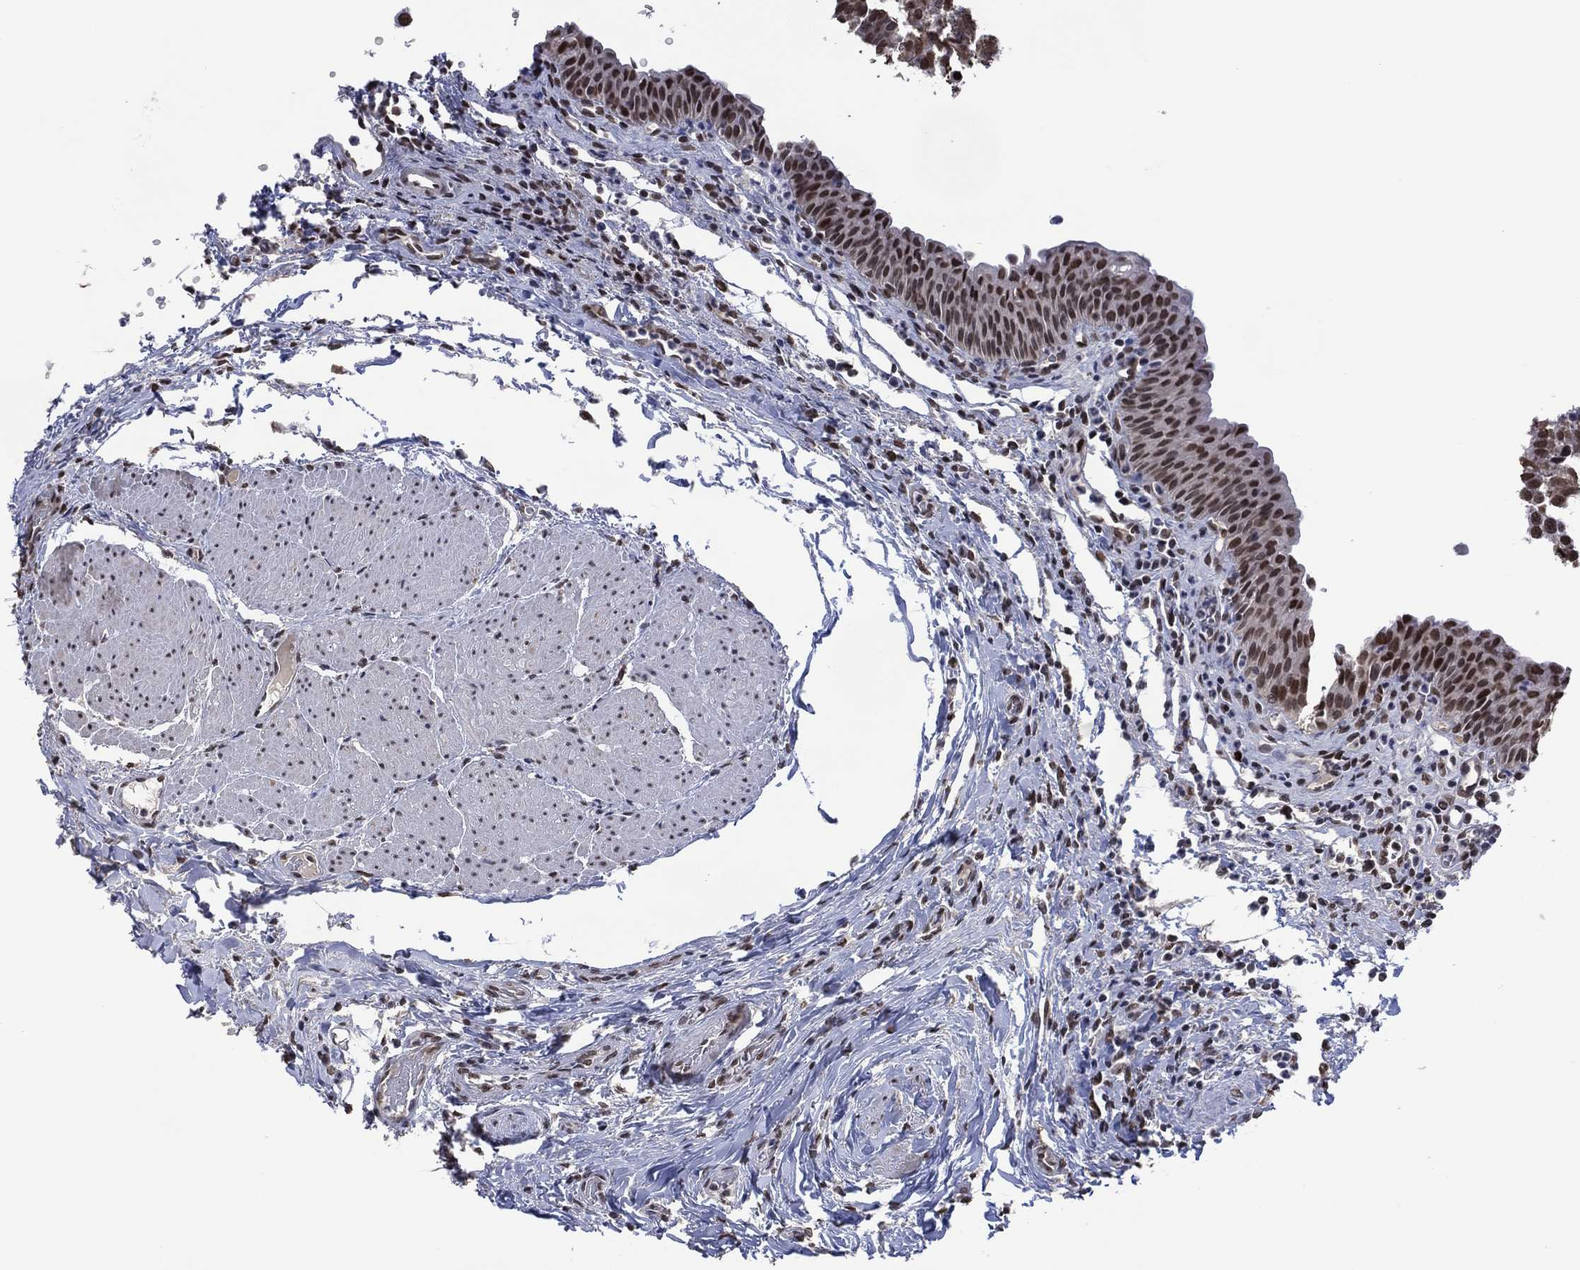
{"staining": {"intensity": "moderate", "quantity": "25%-75%", "location": "nuclear"}, "tissue": "urinary bladder", "cell_type": "Urothelial cells", "image_type": "normal", "snomed": [{"axis": "morphology", "description": "Normal tissue, NOS"}, {"axis": "topography", "description": "Urinary bladder"}], "caption": "Immunohistochemistry staining of benign urinary bladder, which exhibits medium levels of moderate nuclear positivity in about 25%-75% of urothelial cells indicating moderate nuclear protein staining. The staining was performed using DAB (3,3'-diaminobenzidine) (brown) for protein detection and nuclei were counterstained in hematoxylin (blue).", "gene": "EHMT1", "patient": {"sex": "male", "age": 66}}